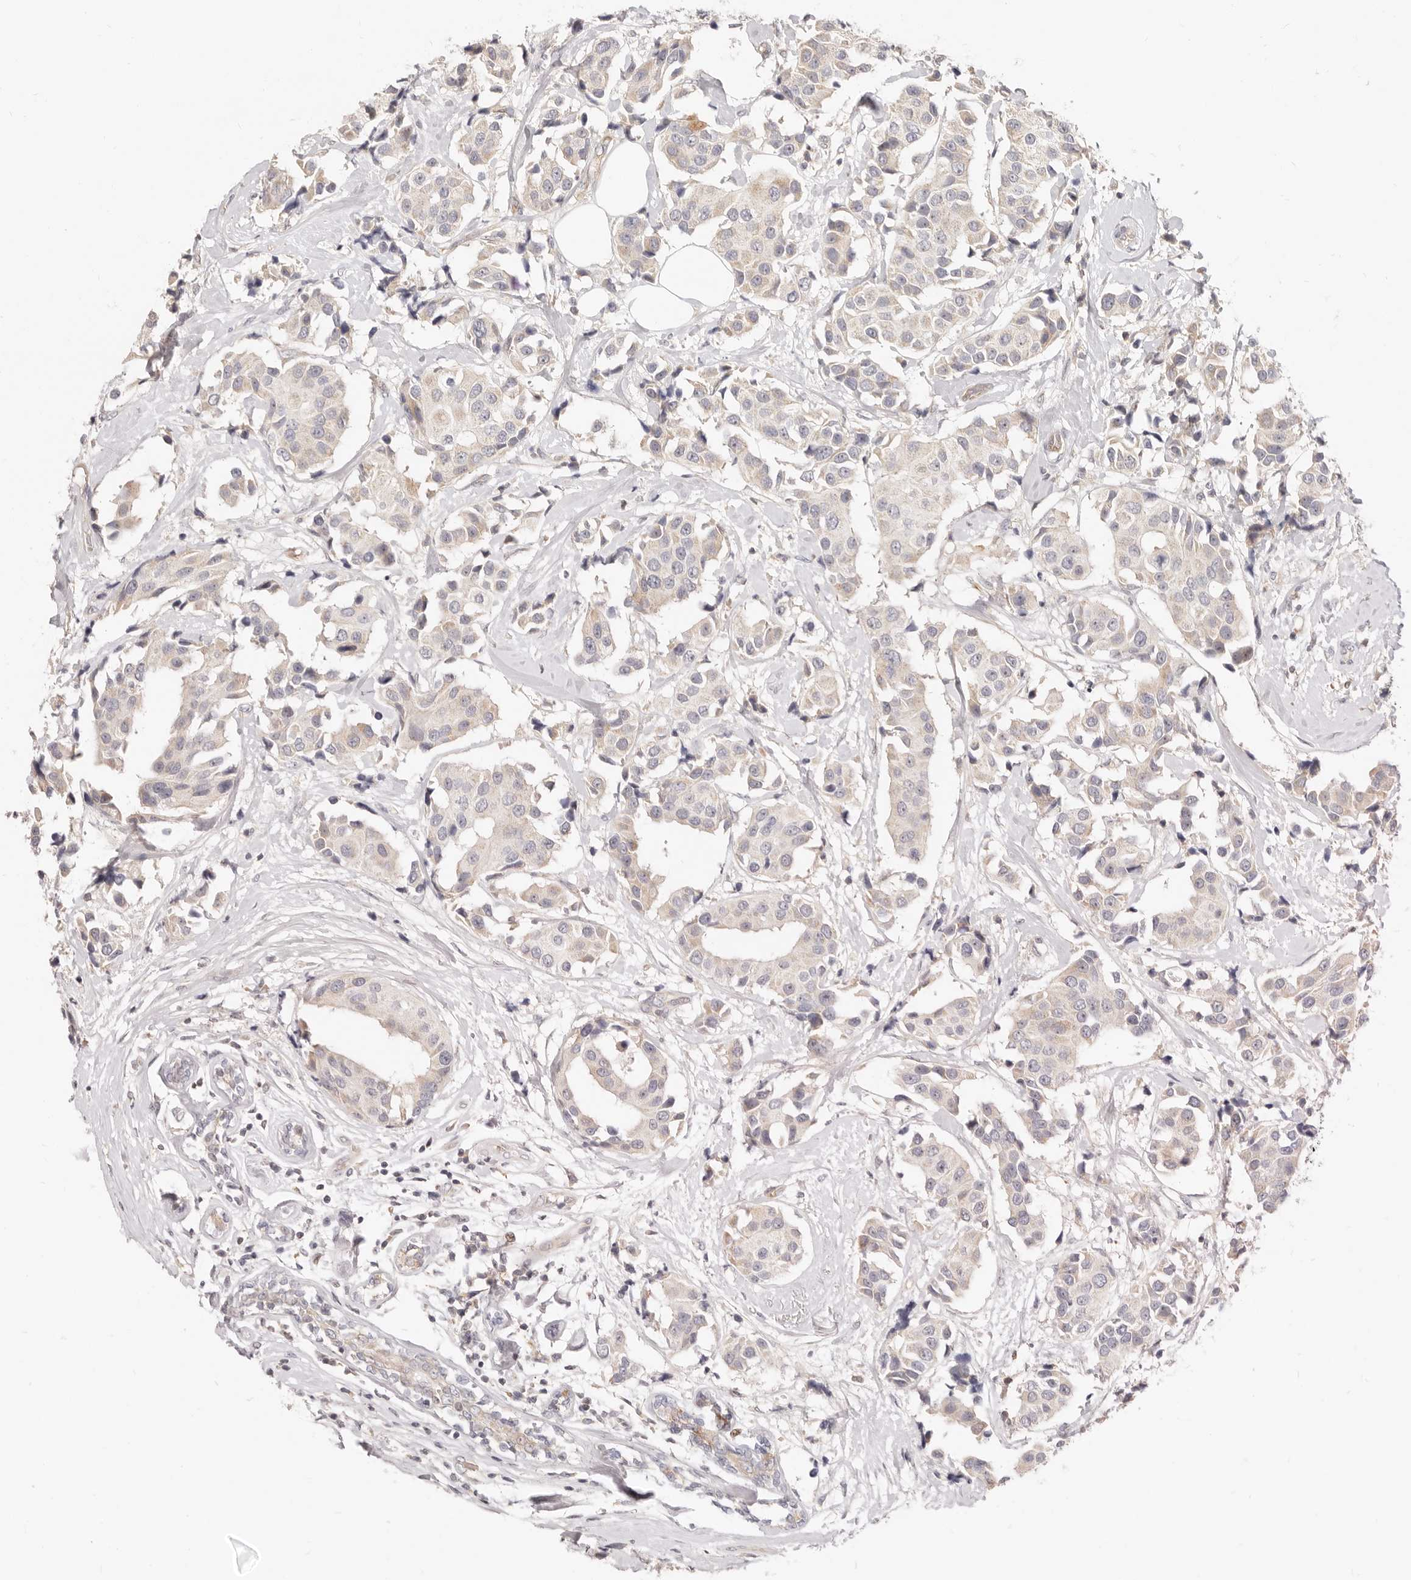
{"staining": {"intensity": "weak", "quantity": "<25%", "location": "cytoplasmic/membranous"}, "tissue": "breast cancer", "cell_type": "Tumor cells", "image_type": "cancer", "snomed": [{"axis": "morphology", "description": "Normal tissue, NOS"}, {"axis": "morphology", "description": "Duct carcinoma"}, {"axis": "topography", "description": "Breast"}], "caption": "The micrograph demonstrates no staining of tumor cells in intraductal carcinoma (breast).", "gene": "LTB4R2", "patient": {"sex": "female", "age": 39}}